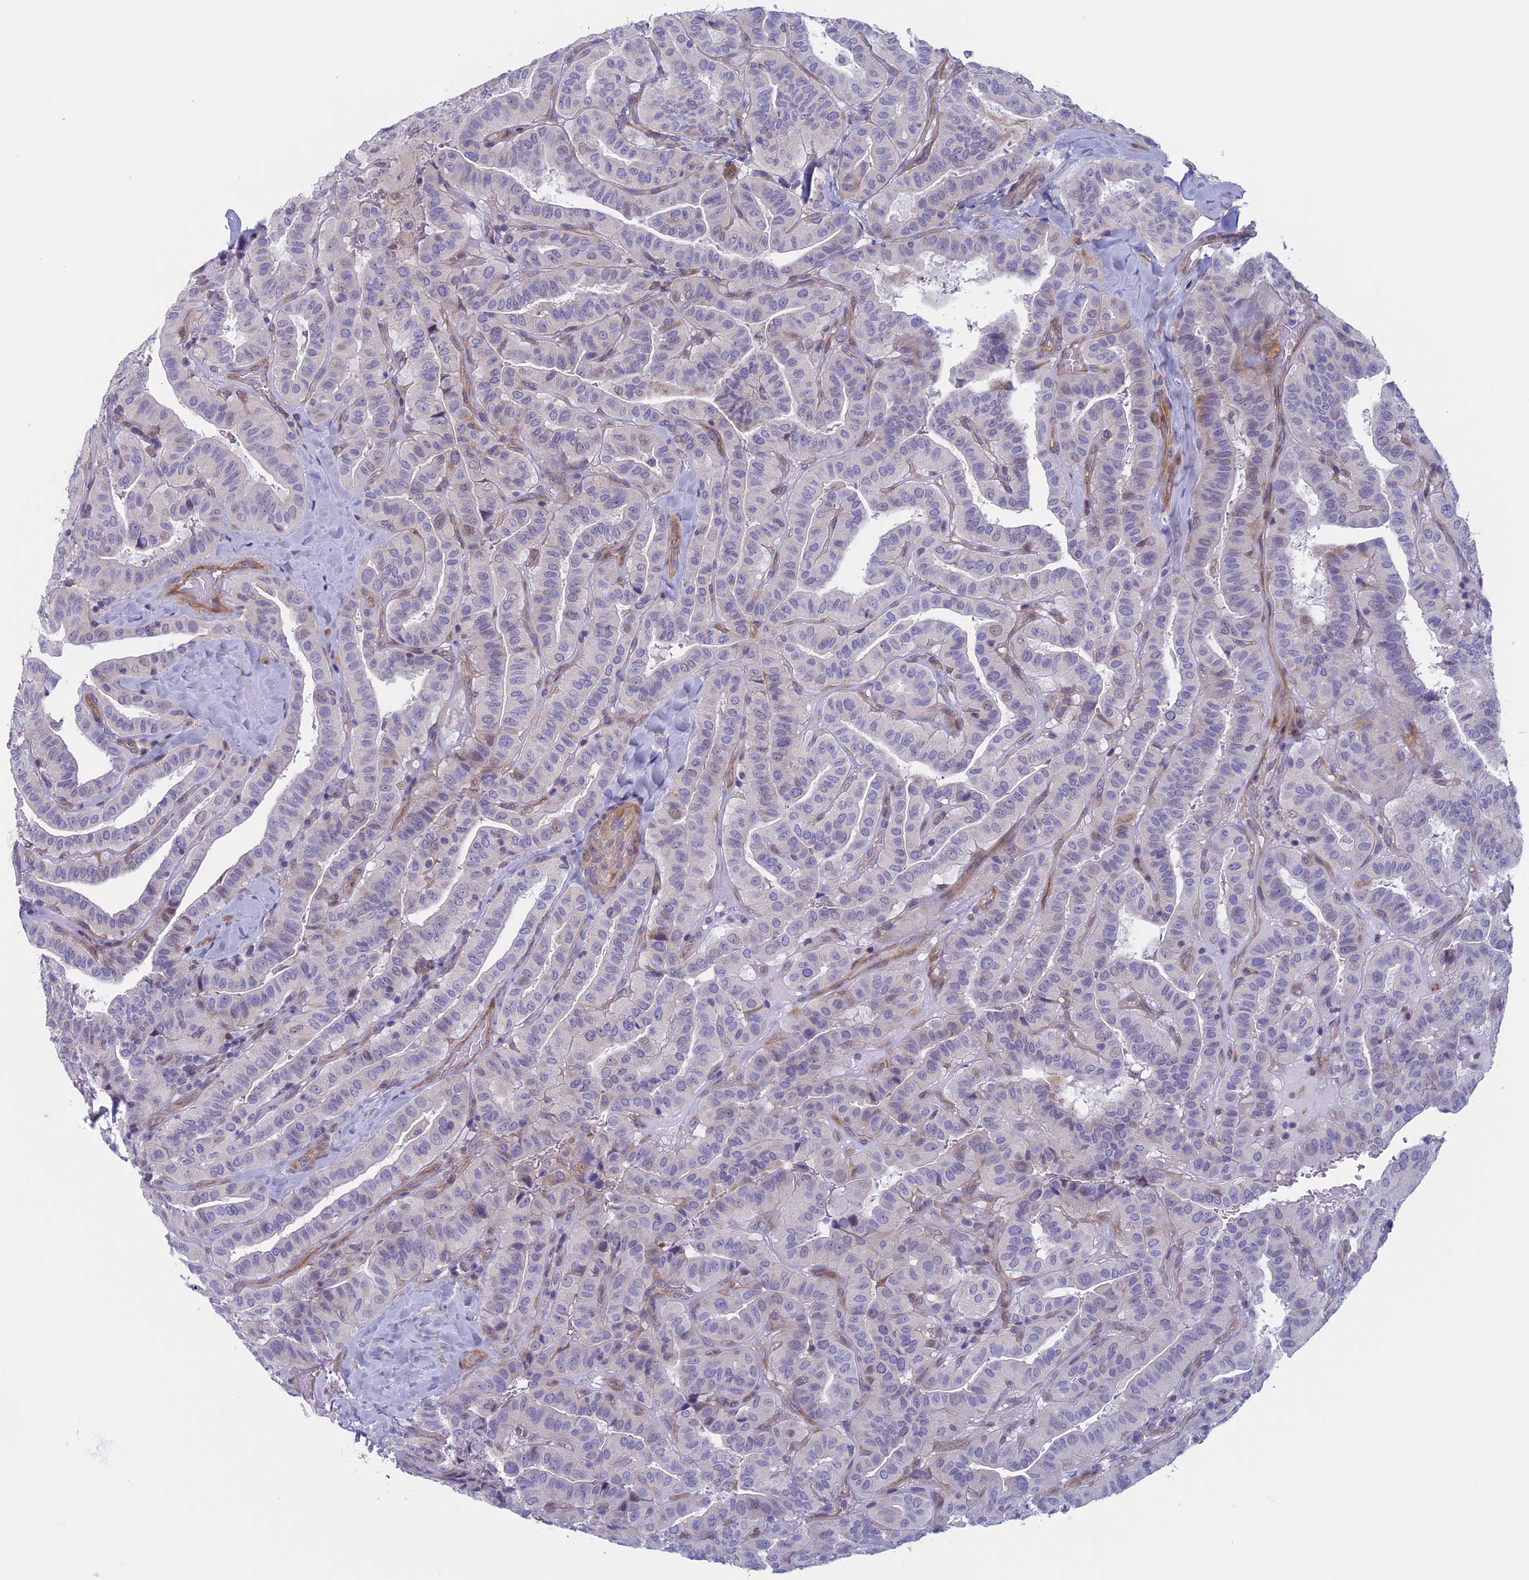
{"staining": {"intensity": "weak", "quantity": "<25%", "location": "nuclear"}, "tissue": "thyroid cancer", "cell_type": "Tumor cells", "image_type": "cancer", "snomed": [{"axis": "morphology", "description": "Papillary adenocarcinoma, NOS"}, {"axis": "topography", "description": "Thyroid gland"}], "caption": "This is an IHC micrograph of human papillary adenocarcinoma (thyroid). There is no expression in tumor cells.", "gene": "CNOT6L", "patient": {"sex": "male", "age": 77}}